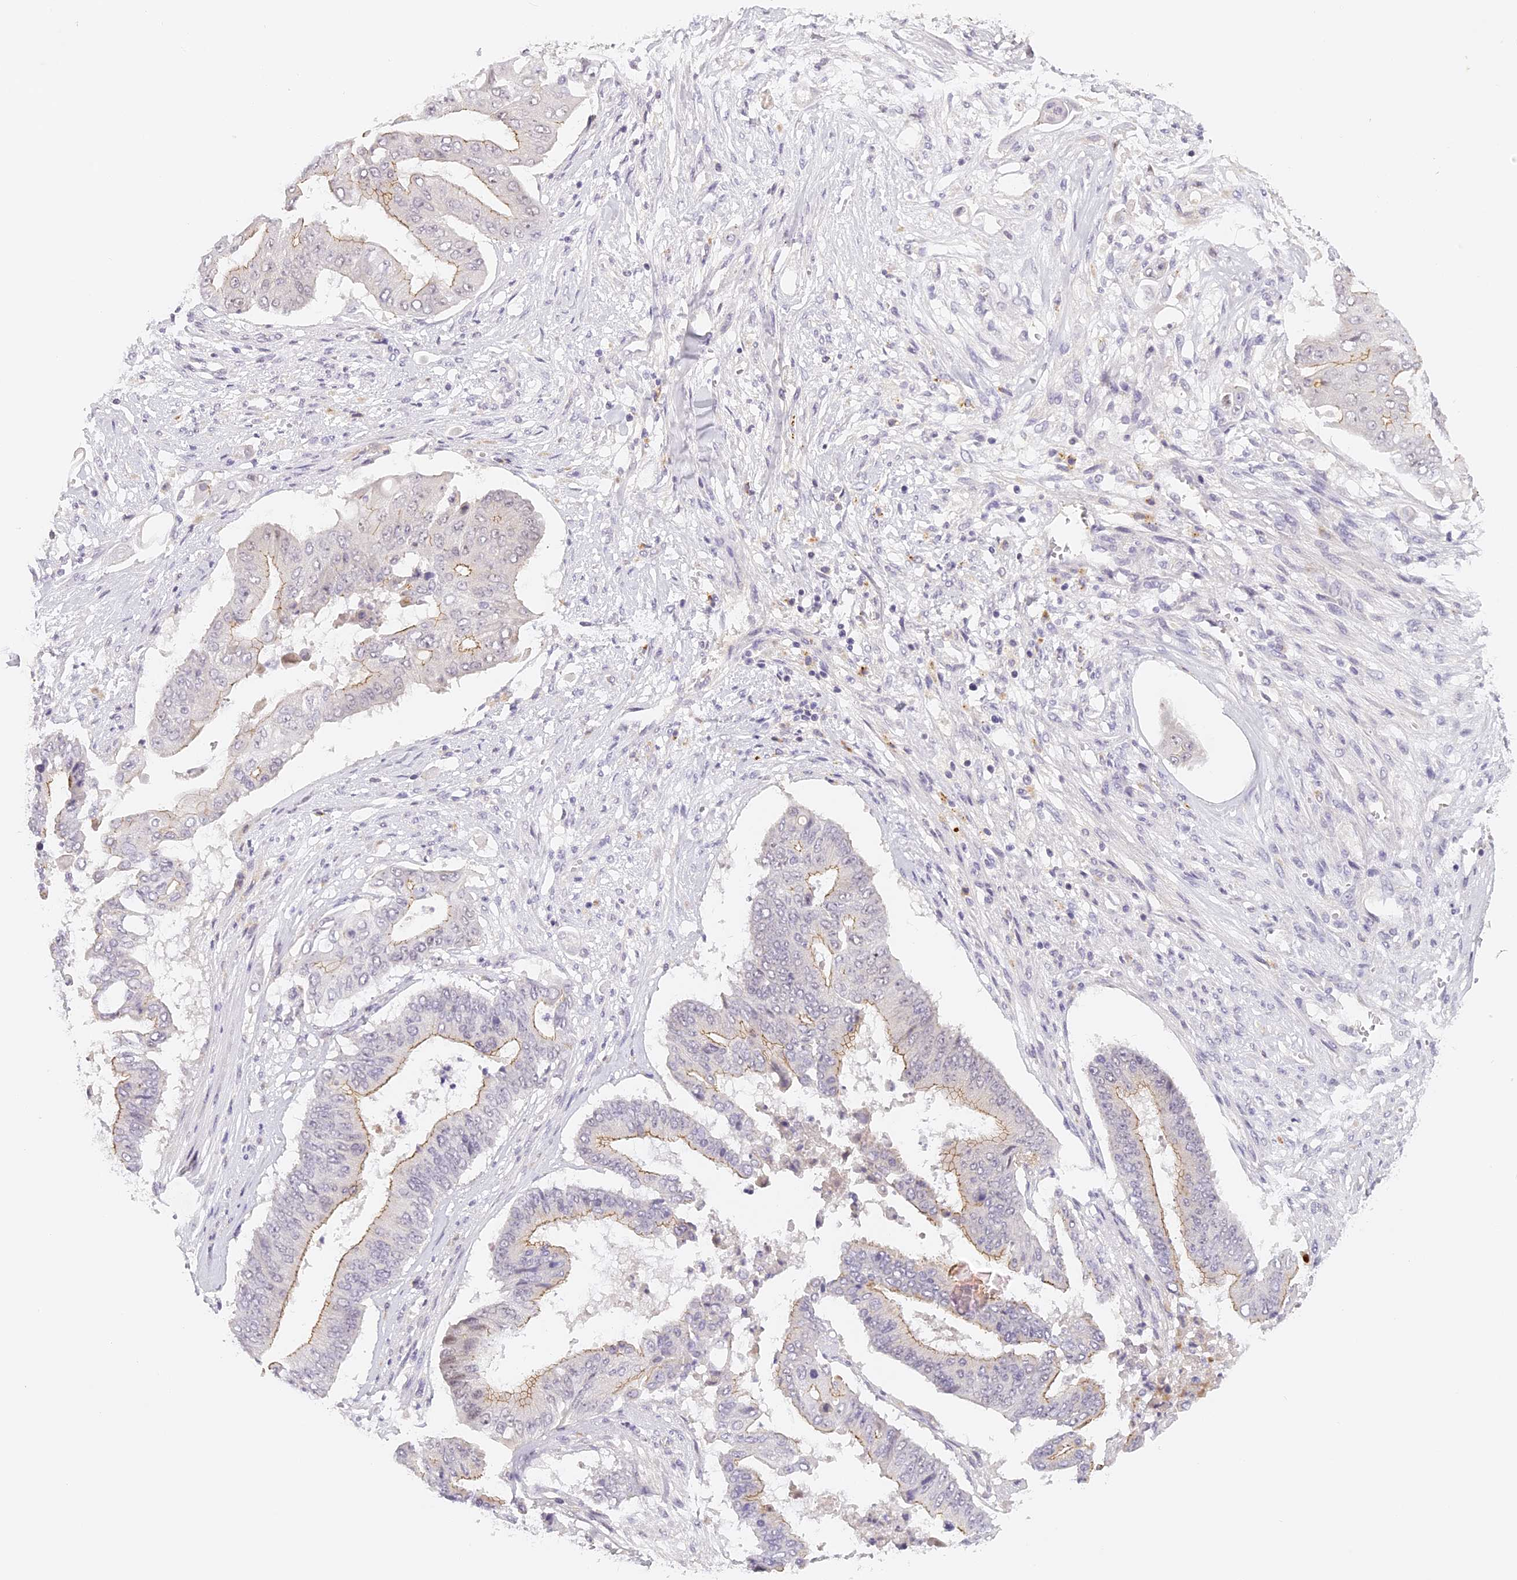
{"staining": {"intensity": "moderate", "quantity": "<25%", "location": "cytoplasmic/membranous"}, "tissue": "pancreatic cancer", "cell_type": "Tumor cells", "image_type": "cancer", "snomed": [{"axis": "morphology", "description": "Adenocarcinoma, NOS"}, {"axis": "topography", "description": "Pancreas"}], "caption": "A low amount of moderate cytoplasmic/membranous expression is seen in about <25% of tumor cells in adenocarcinoma (pancreatic) tissue.", "gene": "ELL3", "patient": {"sex": "female", "age": 77}}